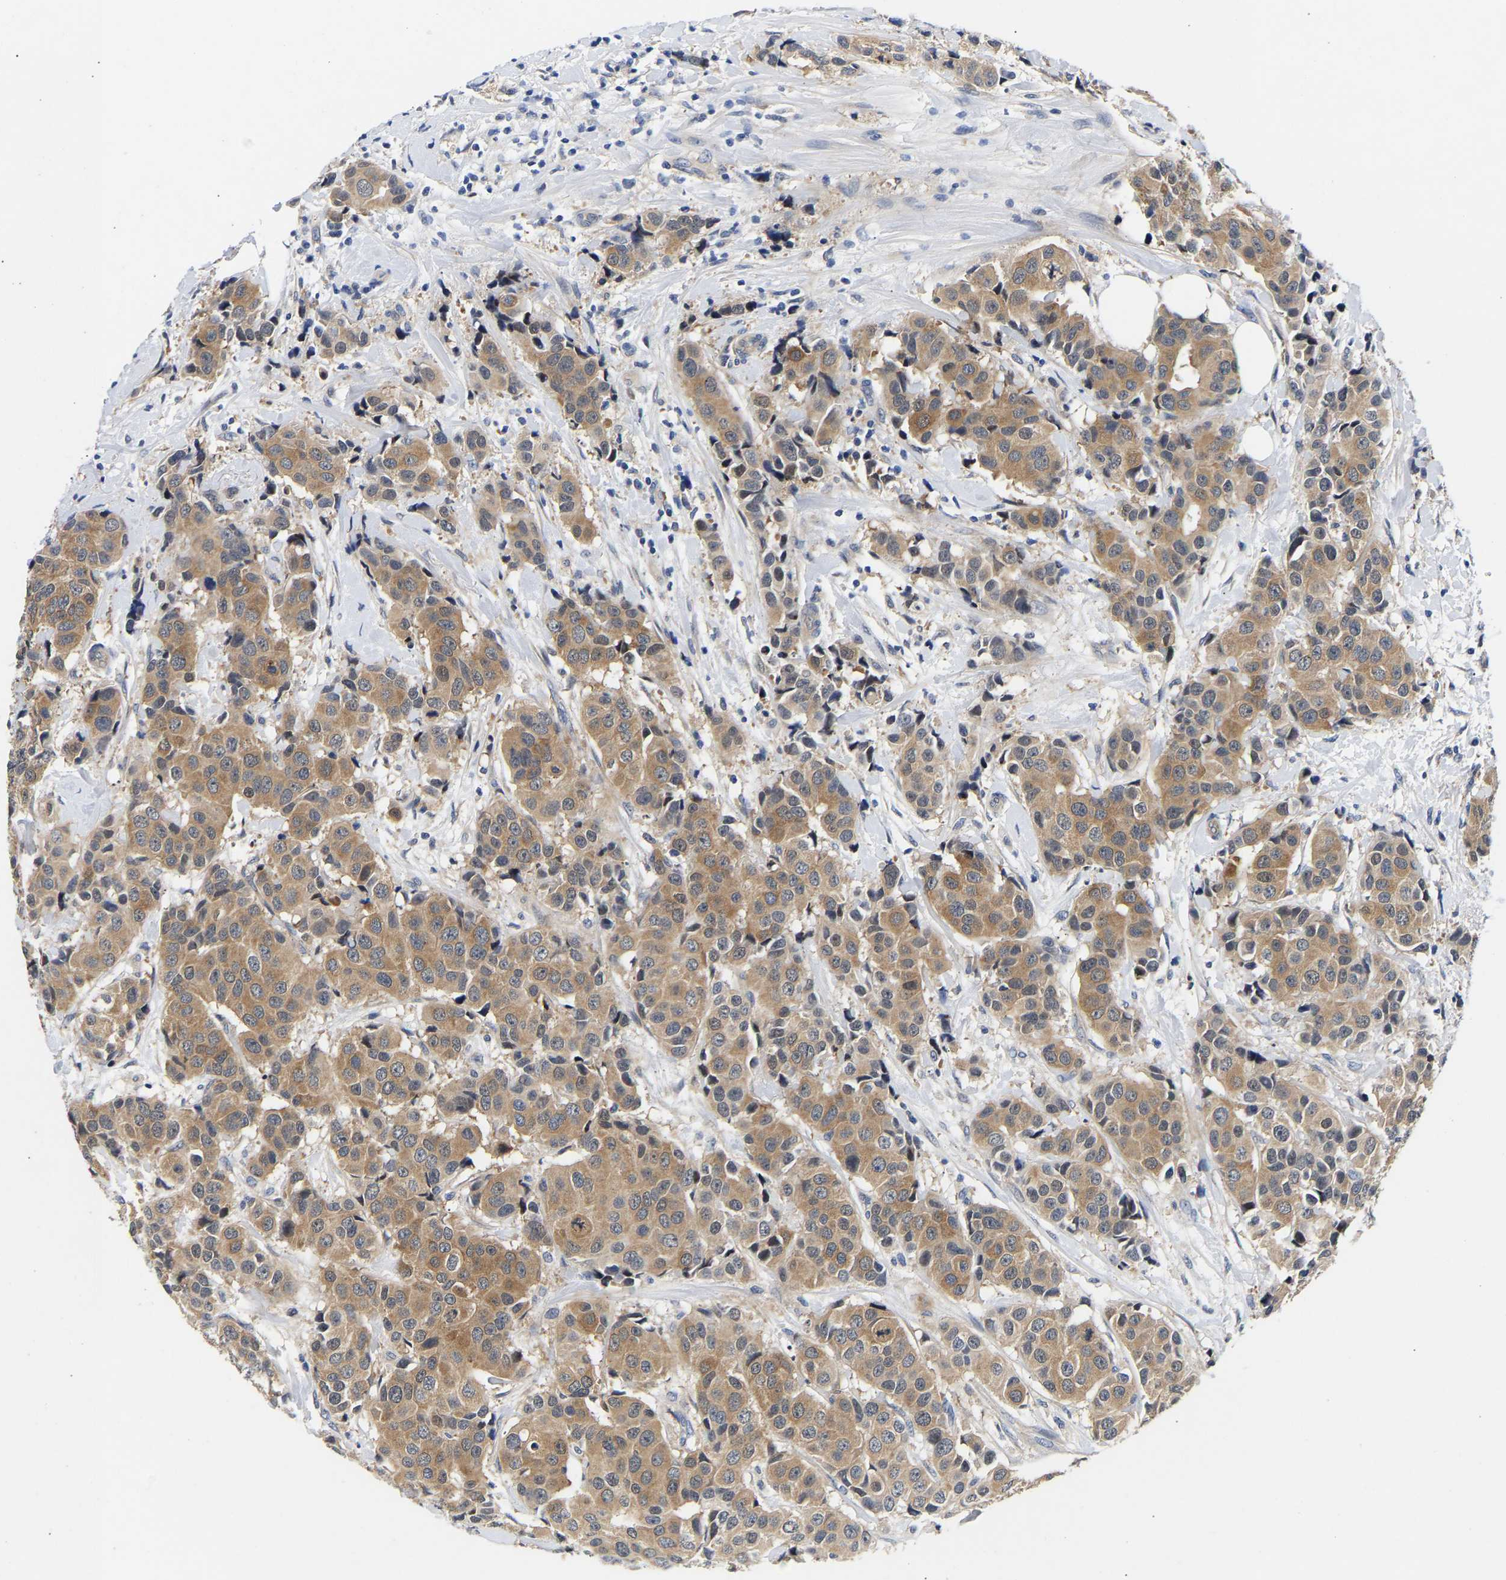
{"staining": {"intensity": "moderate", "quantity": ">75%", "location": "cytoplasmic/membranous"}, "tissue": "breast cancer", "cell_type": "Tumor cells", "image_type": "cancer", "snomed": [{"axis": "morphology", "description": "Normal tissue, NOS"}, {"axis": "morphology", "description": "Duct carcinoma"}, {"axis": "topography", "description": "Breast"}], "caption": "Protein expression analysis of human breast cancer reveals moderate cytoplasmic/membranous expression in approximately >75% of tumor cells.", "gene": "CCDC6", "patient": {"sex": "female", "age": 39}}